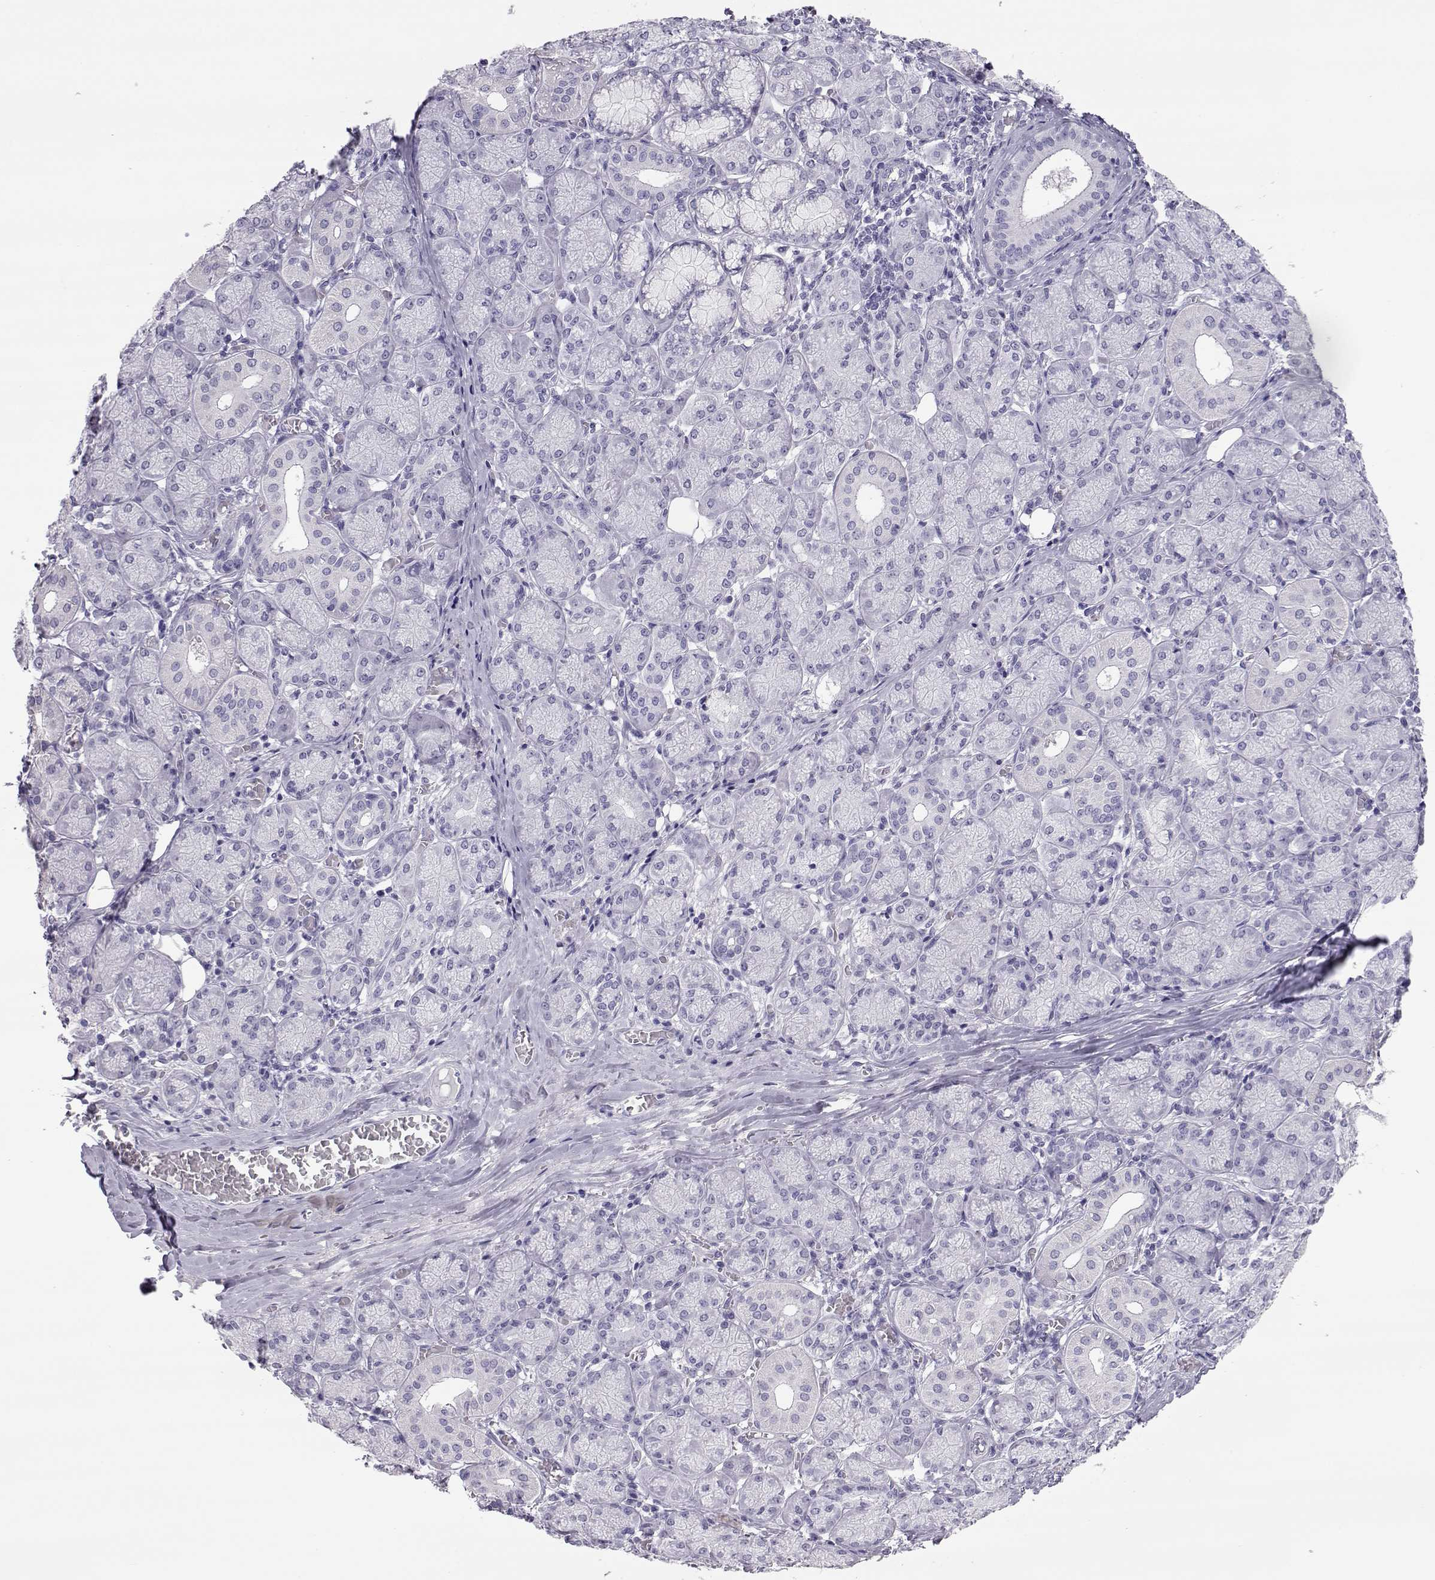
{"staining": {"intensity": "negative", "quantity": "none", "location": "none"}, "tissue": "salivary gland", "cell_type": "Glandular cells", "image_type": "normal", "snomed": [{"axis": "morphology", "description": "Normal tissue, NOS"}, {"axis": "topography", "description": "Salivary gland"}, {"axis": "topography", "description": "Peripheral nerve tissue"}], "caption": "Glandular cells are negative for protein expression in unremarkable human salivary gland. (Brightfield microscopy of DAB immunohistochemistry at high magnification).", "gene": "PMCH", "patient": {"sex": "female", "age": 24}}